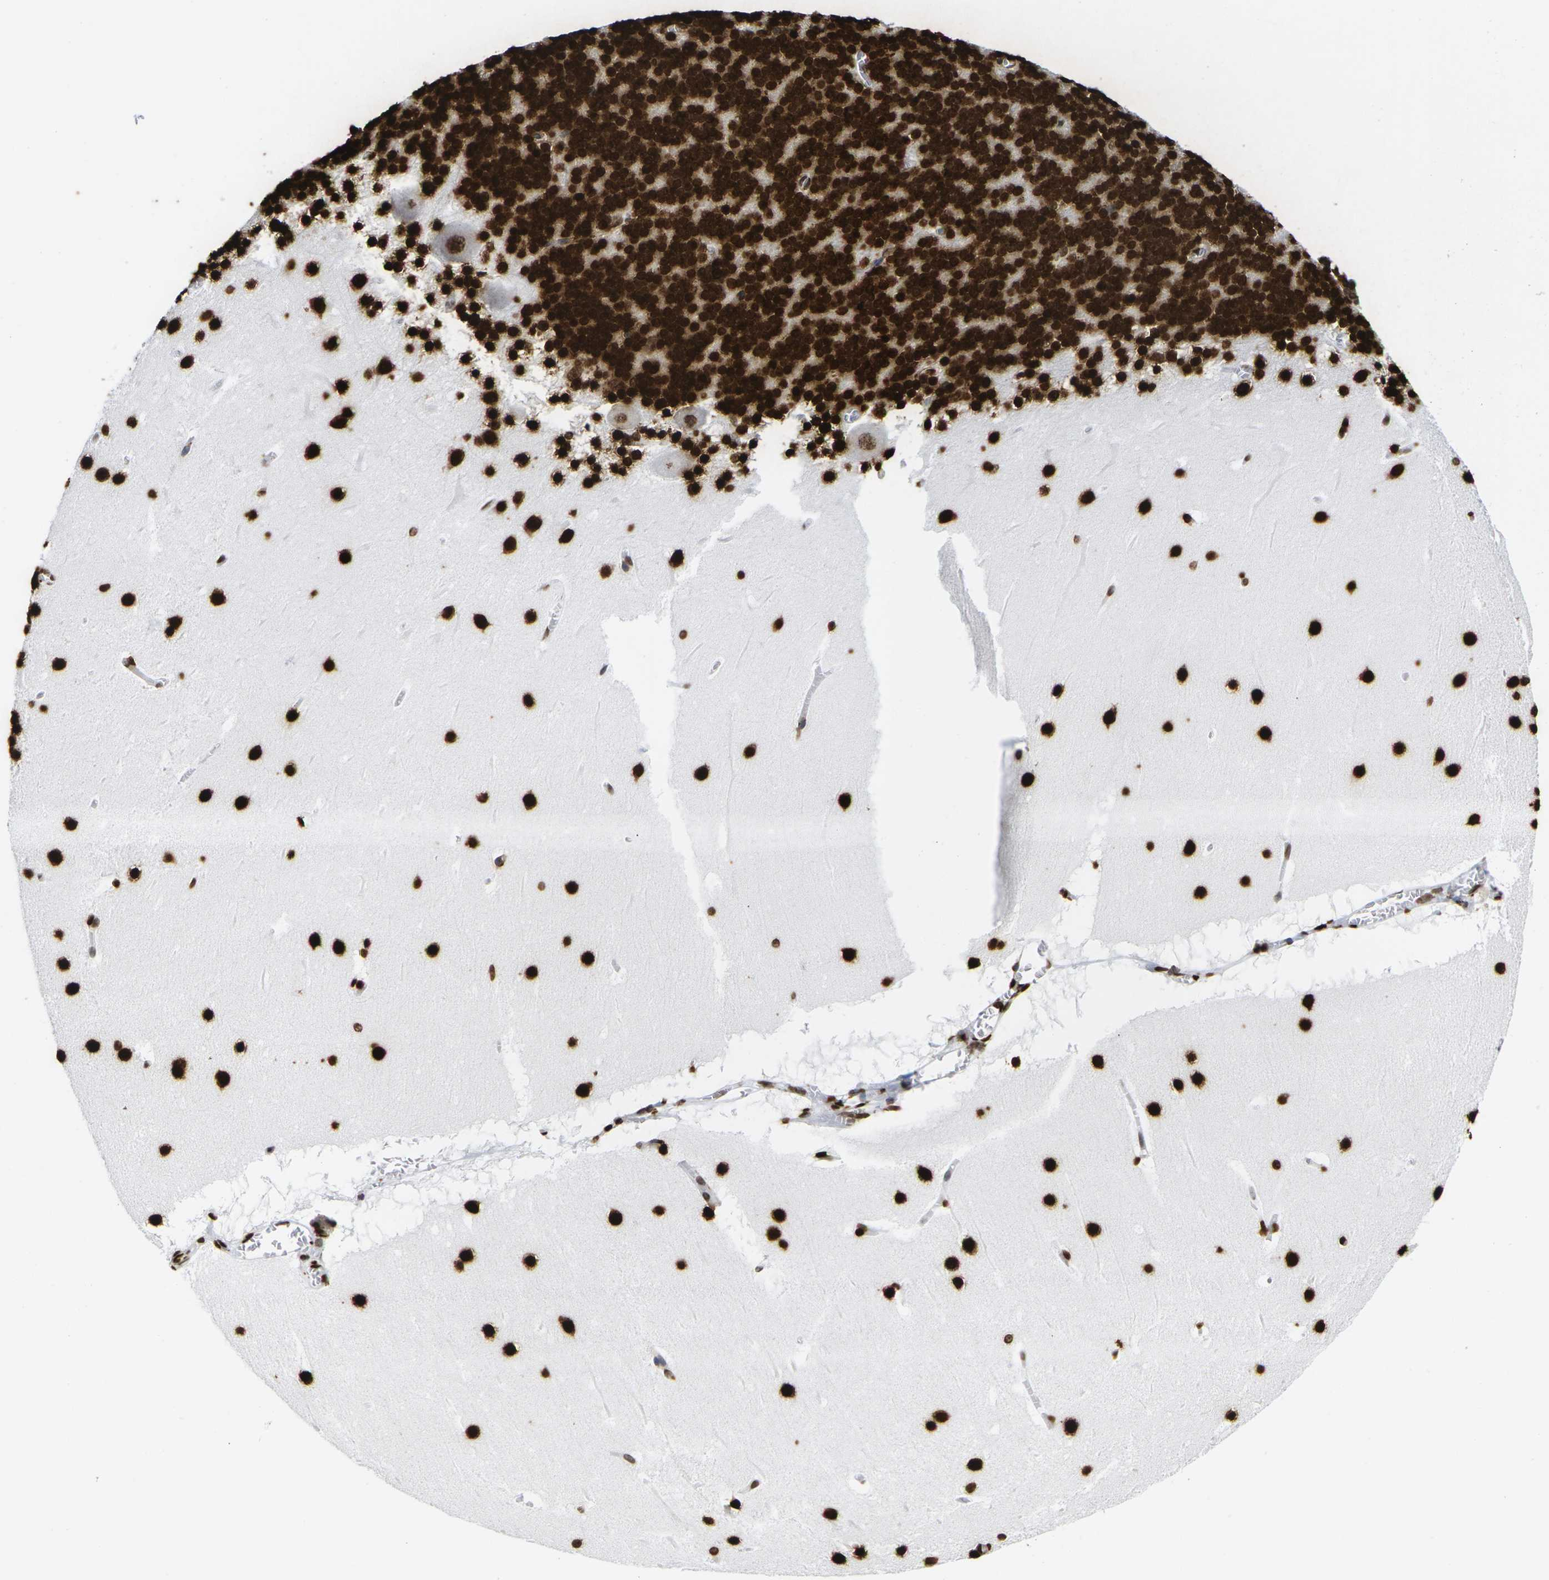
{"staining": {"intensity": "strong", "quantity": ">75%", "location": "nuclear"}, "tissue": "cerebellum", "cell_type": "Cells in granular layer", "image_type": "normal", "snomed": [{"axis": "morphology", "description": "Normal tissue, NOS"}, {"axis": "topography", "description": "Cerebellum"}], "caption": "Immunohistochemistry (DAB) staining of benign human cerebellum demonstrates strong nuclear protein staining in about >75% of cells in granular layer.", "gene": "H2AC21", "patient": {"sex": "male", "age": 45}}